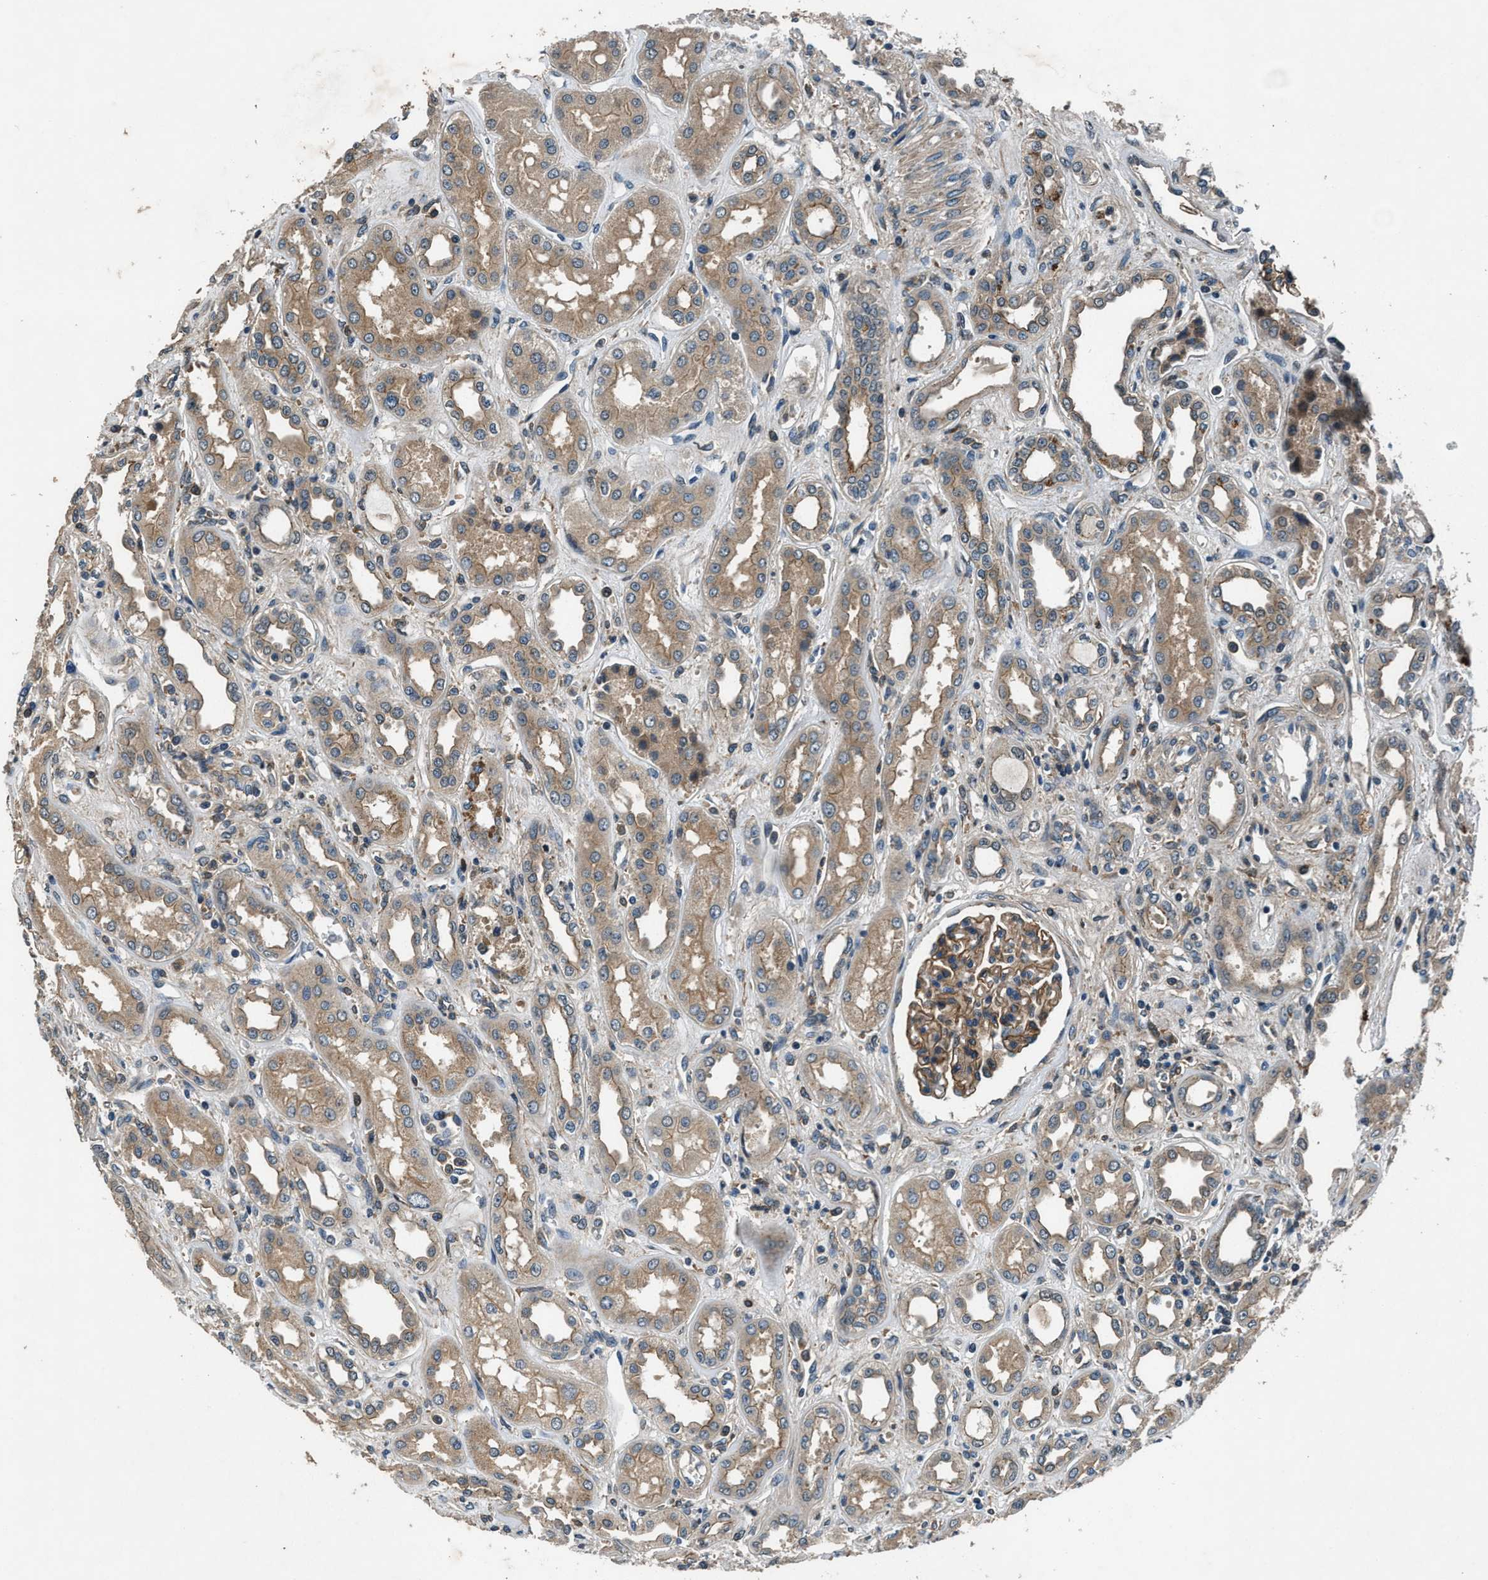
{"staining": {"intensity": "moderate", "quantity": ">75%", "location": "cytoplasmic/membranous"}, "tissue": "kidney", "cell_type": "Cells in glomeruli", "image_type": "normal", "snomed": [{"axis": "morphology", "description": "Normal tissue, NOS"}, {"axis": "topography", "description": "Kidney"}], "caption": "The image exhibits immunohistochemical staining of benign kidney. There is moderate cytoplasmic/membranous expression is present in approximately >75% of cells in glomeruli.", "gene": "ARHGEF11", "patient": {"sex": "male", "age": 59}}